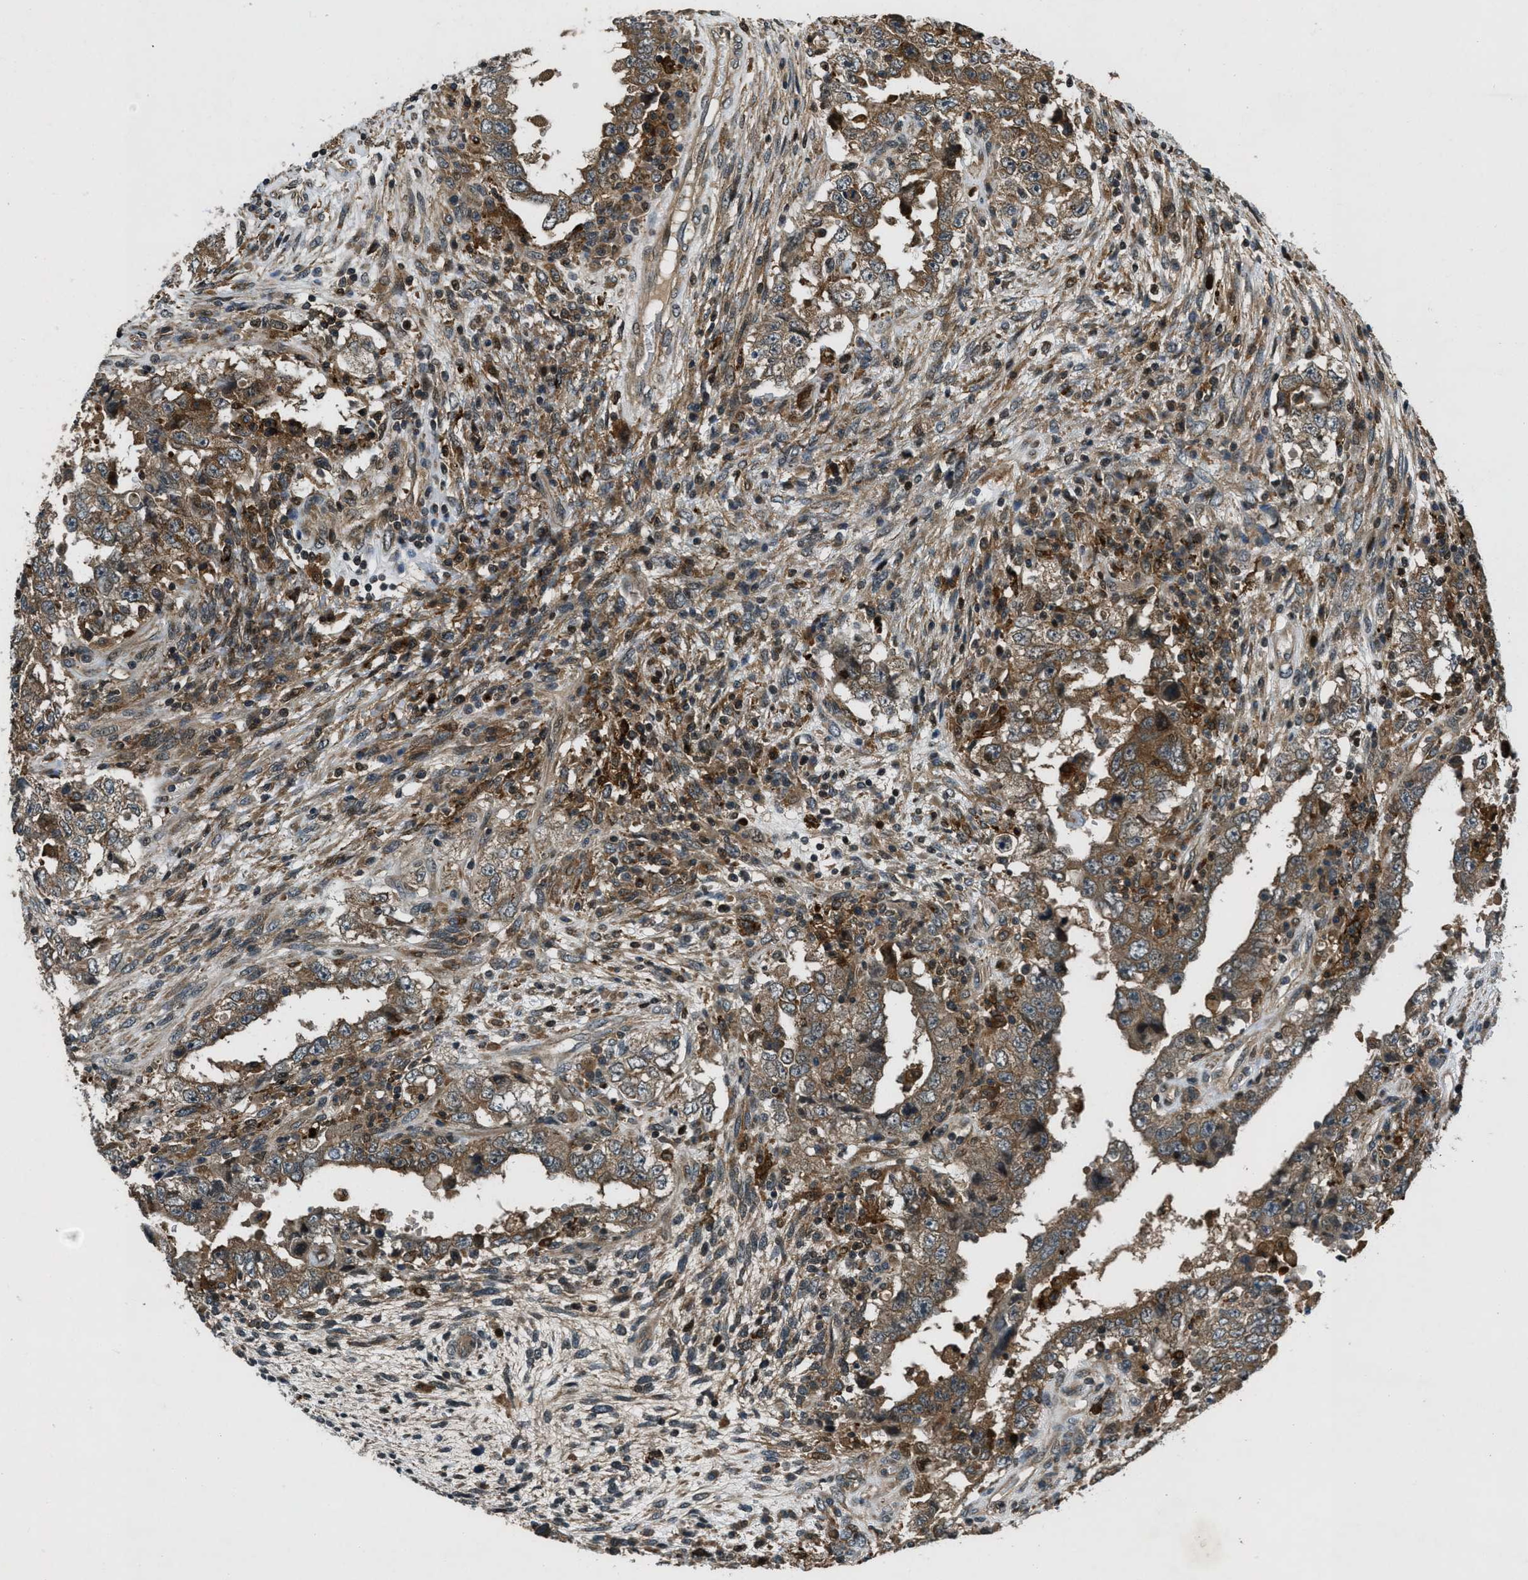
{"staining": {"intensity": "moderate", "quantity": ">75%", "location": "cytoplasmic/membranous"}, "tissue": "testis cancer", "cell_type": "Tumor cells", "image_type": "cancer", "snomed": [{"axis": "morphology", "description": "Carcinoma, Embryonal, NOS"}, {"axis": "topography", "description": "Testis"}], "caption": "Immunohistochemical staining of human testis embryonal carcinoma exhibits medium levels of moderate cytoplasmic/membranous protein expression in about >75% of tumor cells.", "gene": "EPSTI1", "patient": {"sex": "male", "age": 26}}